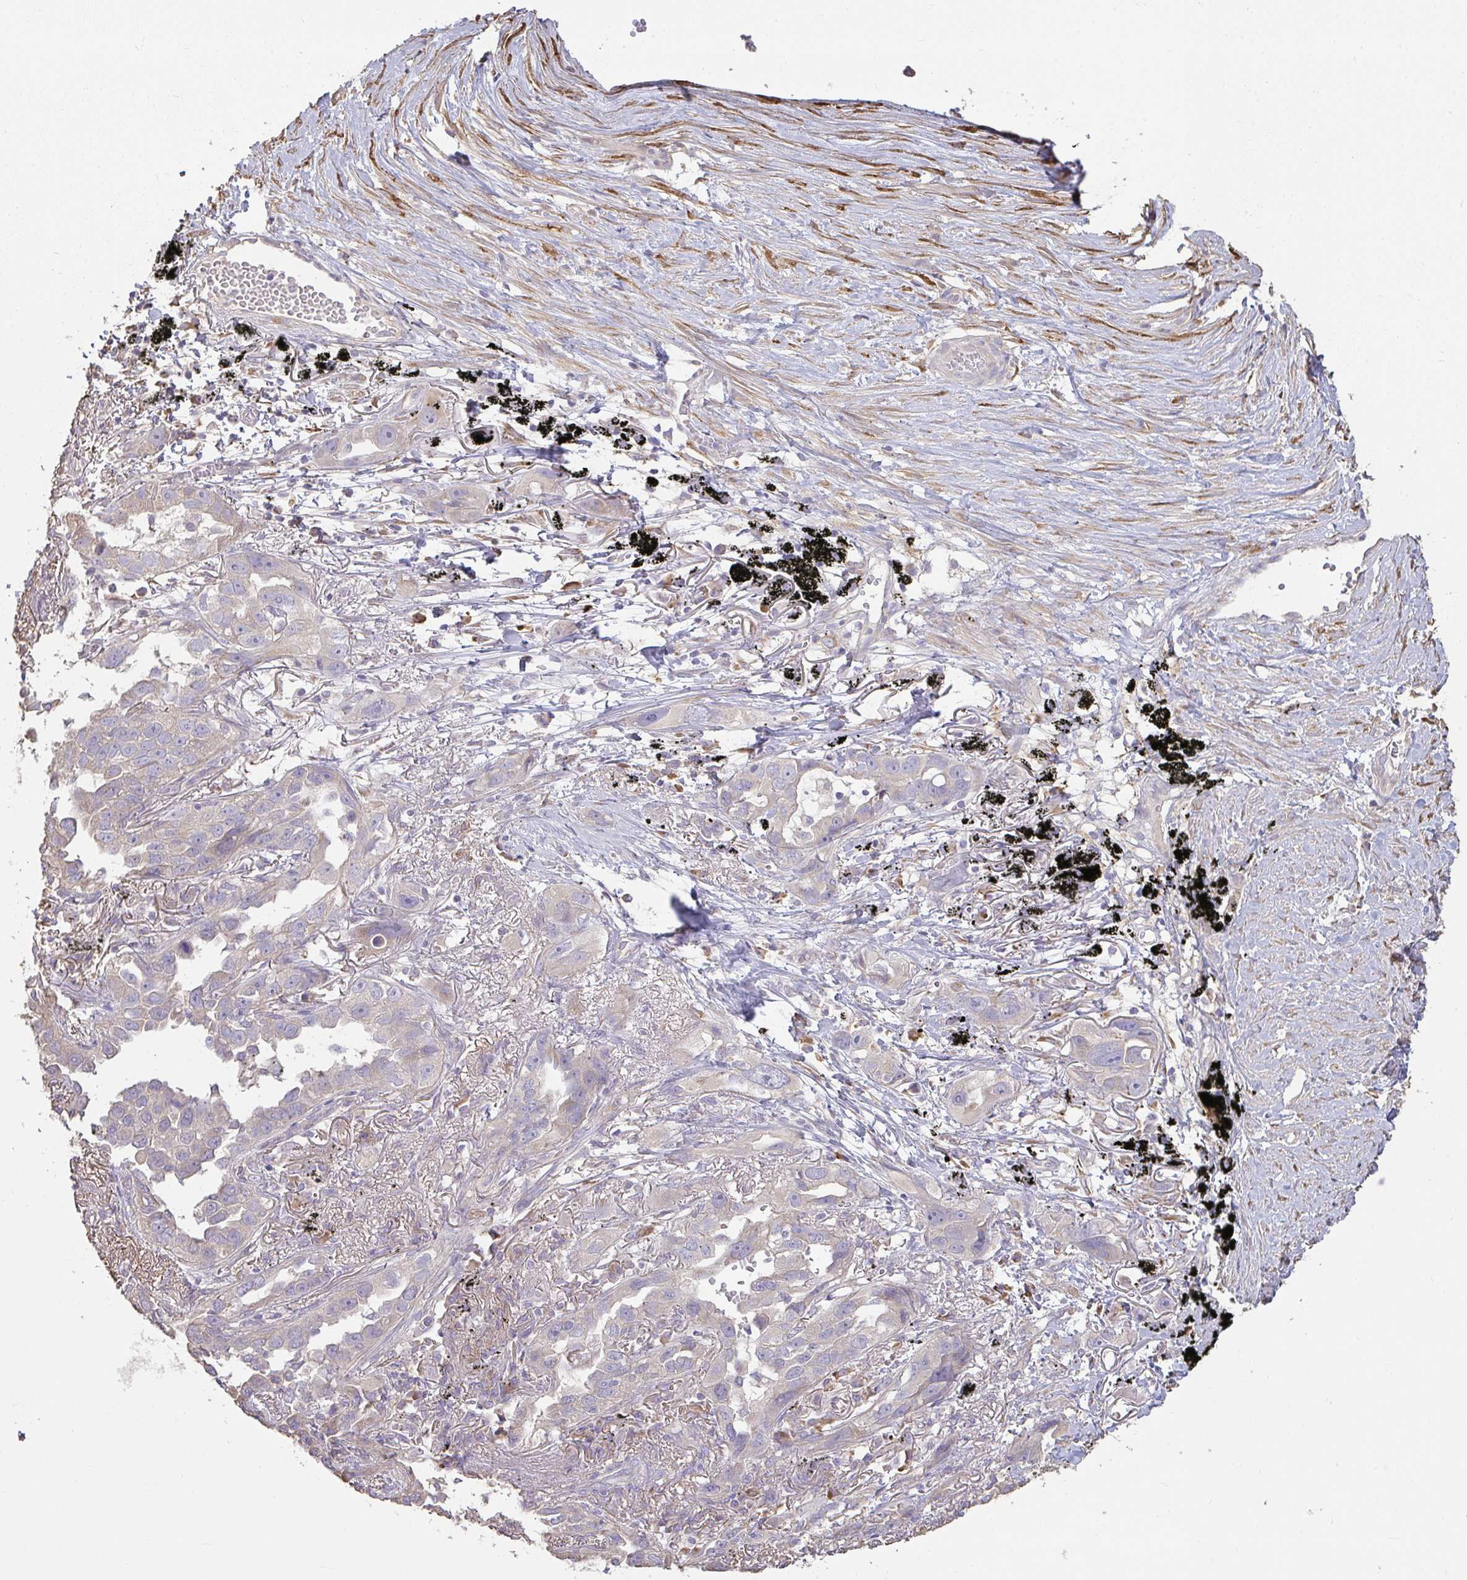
{"staining": {"intensity": "negative", "quantity": "none", "location": "none"}, "tissue": "lung cancer", "cell_type": "Tumor cells", "image_type": "cancer", "snomed": [{"axis": "morphology", "description": "Adenocarcinoma, NOS"}, {"axis": "topography", "description": "Lung"}], "caption": "Immunohistochemistry micrograph of human lung adenocarcinoma stained for a protein (brown), which demonstrates no expression in tumor cells. Brightfield microscopy of immunohistochemistry stained with DAB (brown) and hematoxylin (blue), captured at high magnification.", "gene": "BRINP3", "patient": {"sex": "male", "age": 67}}